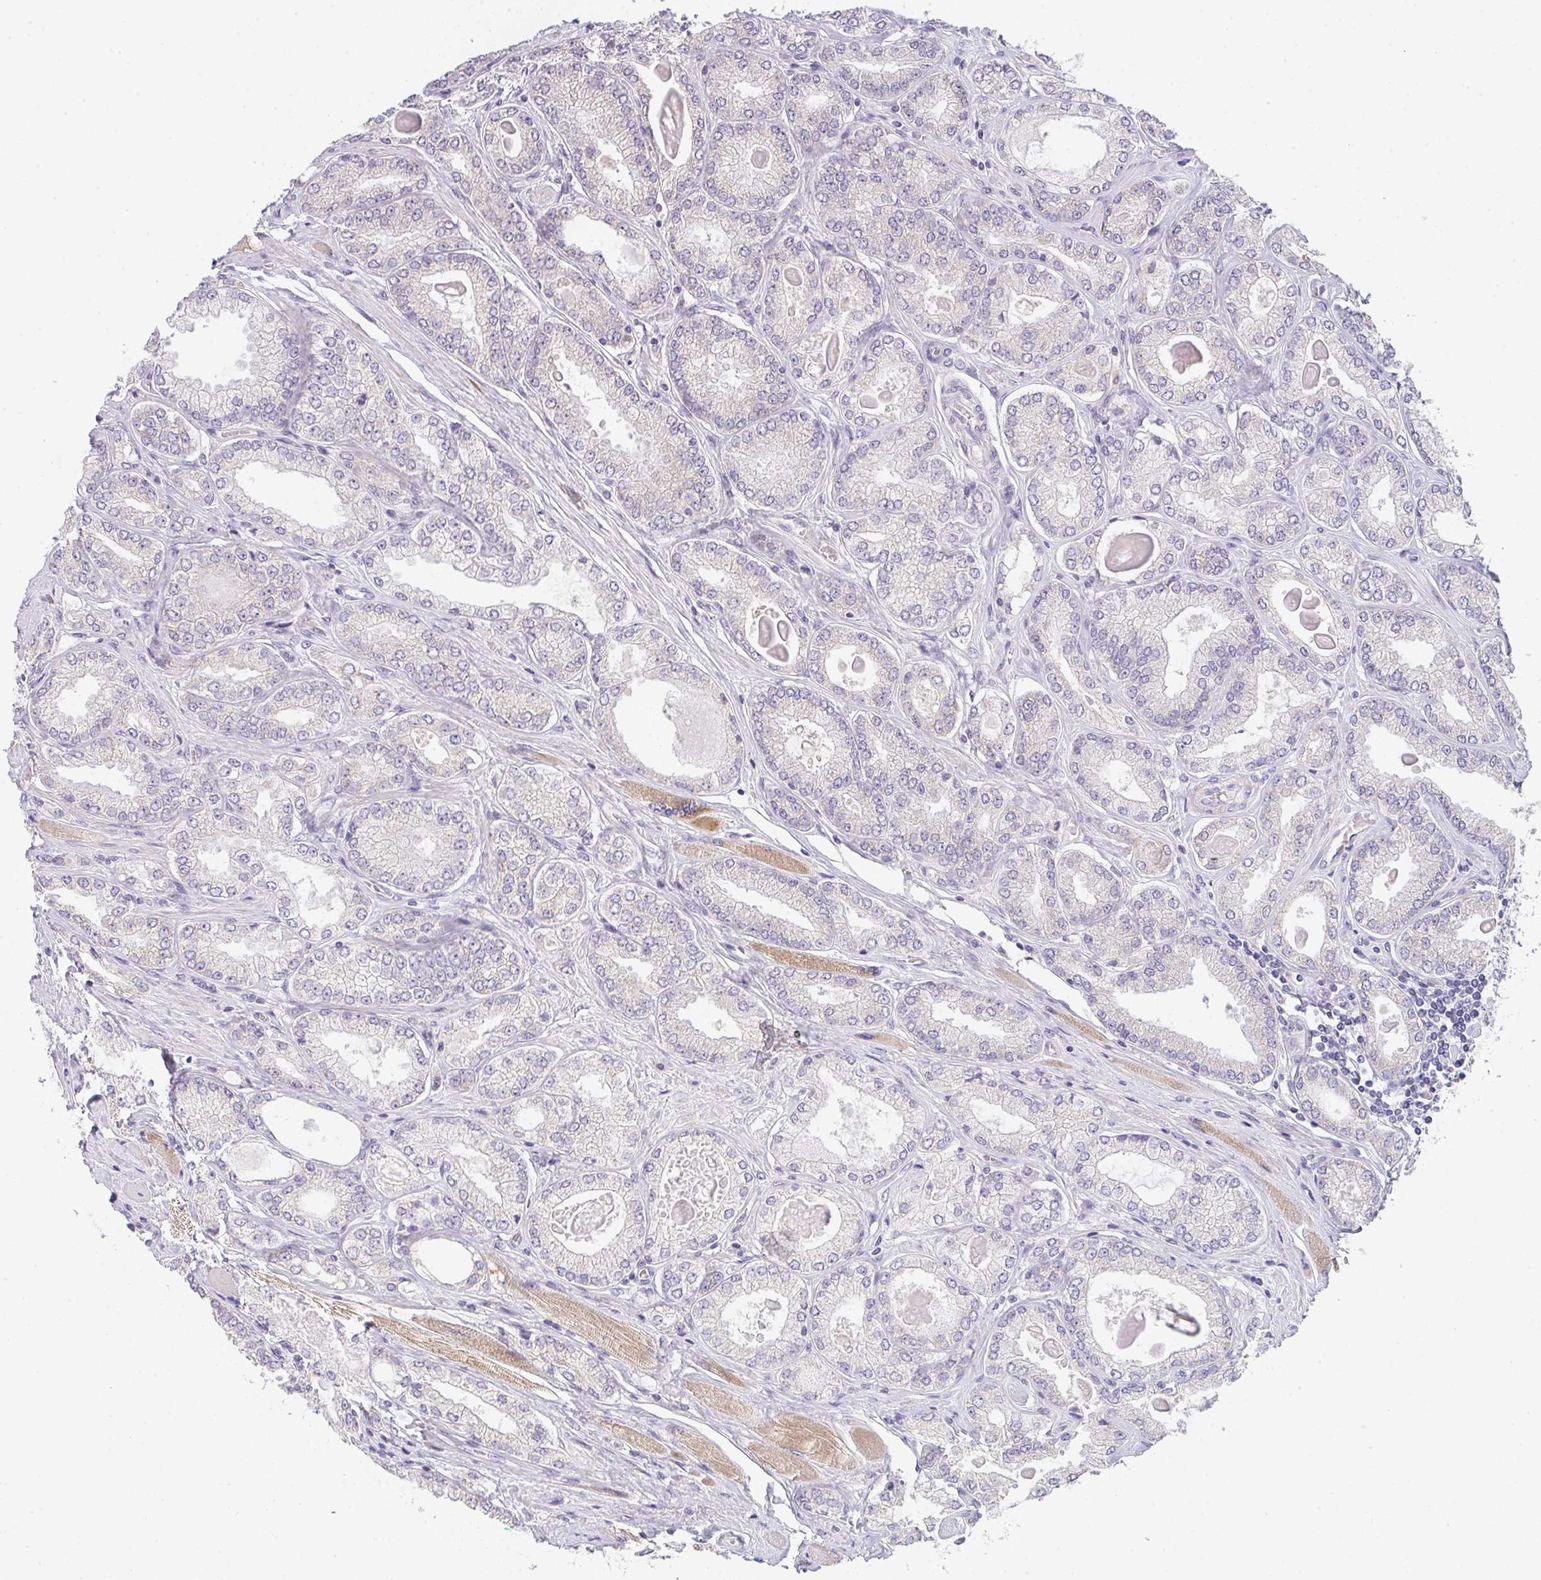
{"staining": {"intensity": "negative", "quantity": "none", "location": "none"}, "tissue": "prostate cancer", "cell_type": "Tumor cells", "image_type": "cancer", "snomed": [{"axis": "morphology", "description": "Adenocarcinoma, High grade"}, {"axis": "topography", "description": "Prostate"}], "caption": "Immunohistochemical staining of human prostate cancer (adenocarcinoma (high-grade)) exhibits no significant staining in tumor cells.", "gene": "CACNA1S", "patient": {"sex": "male", "age": 68}}